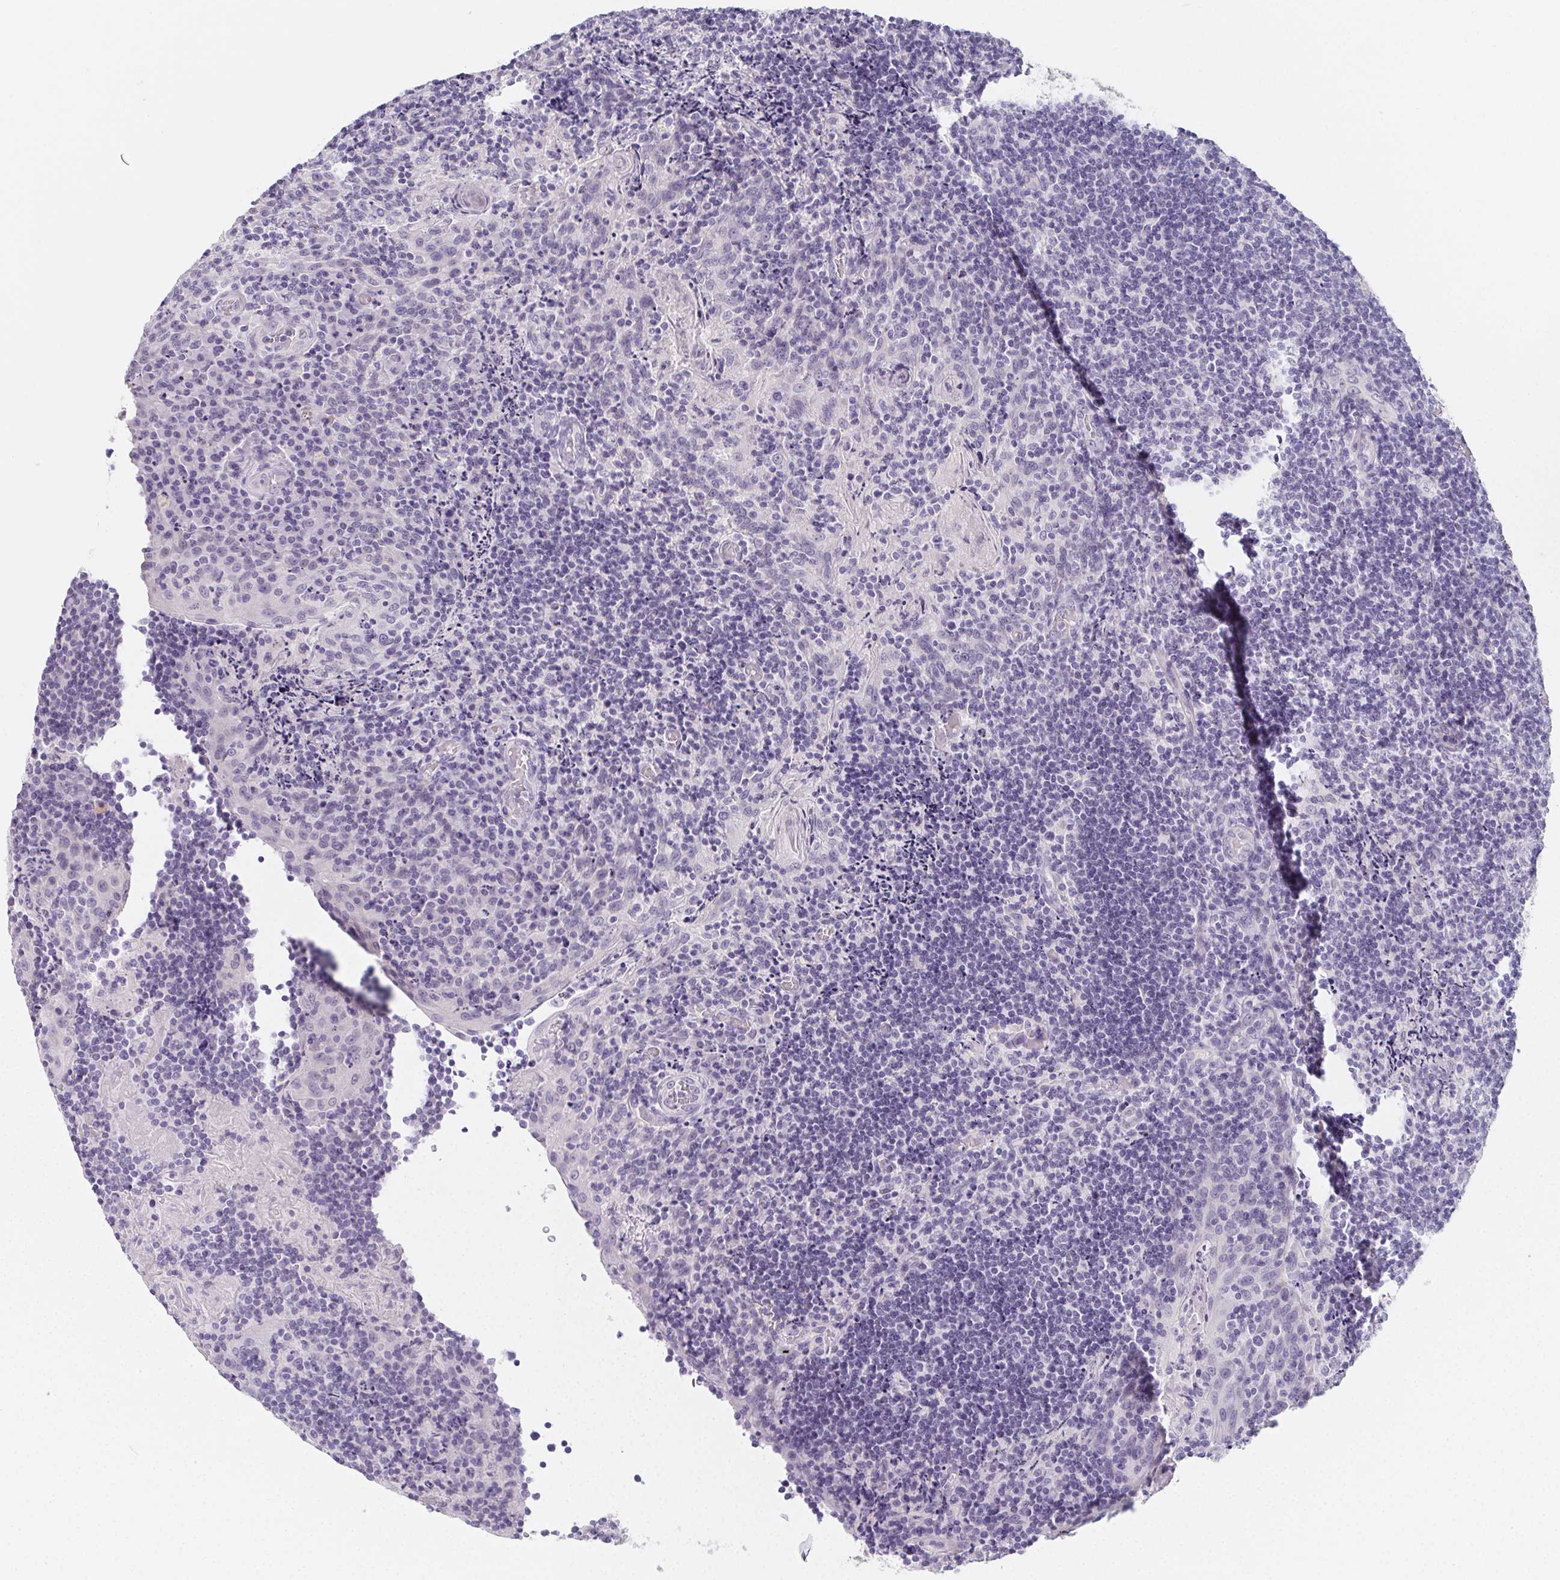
{"staining": {"intensity": "negative", "quantity": "none", "location": "none"}, "tissue": "tonsil", "cell_type": "Germinal center cells", "image_type": "normal", "snomed": [{"axis": "morphology", "description": "Normal tissue, NOS"}, {"axis": "topography", "description": "Tonsil"}], "caption": "An immunohistochemistry (IHC) image of benign tonsil is shown. There is no staining in germinal center cells of tonsil. (Stains: DAB (3,3'-diaminobenzidine) immunohistochemistry with hematoxylin counter stain, Microscopy: brightfield microscopy at high magnification).", "gene": "GLIPR1L1", "patient": {"sex": "male", "age": 17}}